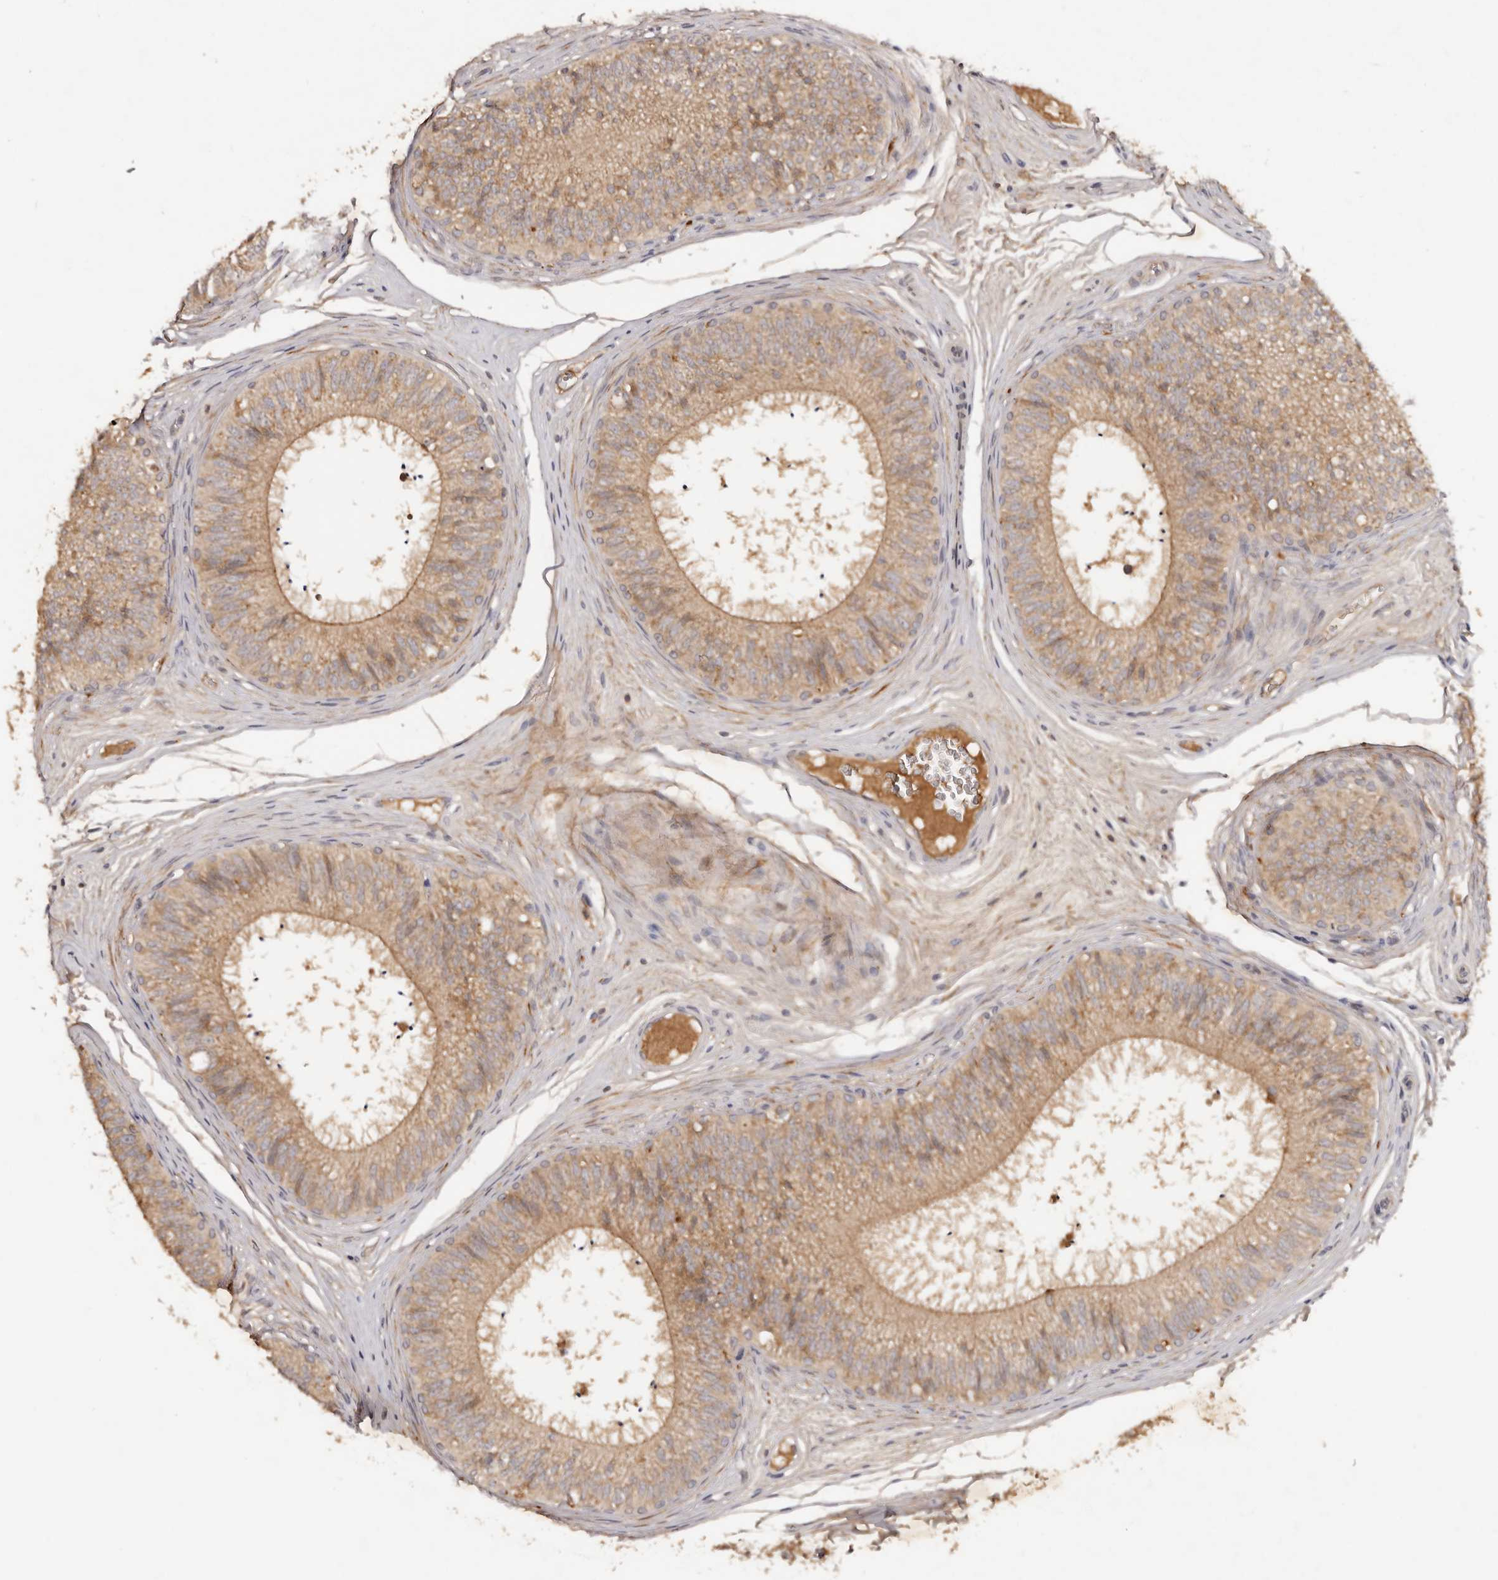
{"staining": {"intensity": "moderate", "quantity": ">75%", "location": "cytoplasmic/membranous"}, "tissue": "epididymis", "cell_type": "Glandular cells", "image_type": "normal", "snomed": [{"axis": "morphology", "description": "Normal tissue, NOS"}, {"axis": "topography", "description": "Epididymis"}], "caption": "High-power microscopy captured an immunohistochemistry photomicrograph of benign epididymis, revealing moderate cytoplasmic/membranous expression in approximately >75% of glandular cells.", "gene": "PKIB", "patient": {"sex": "male", "age": 29}}